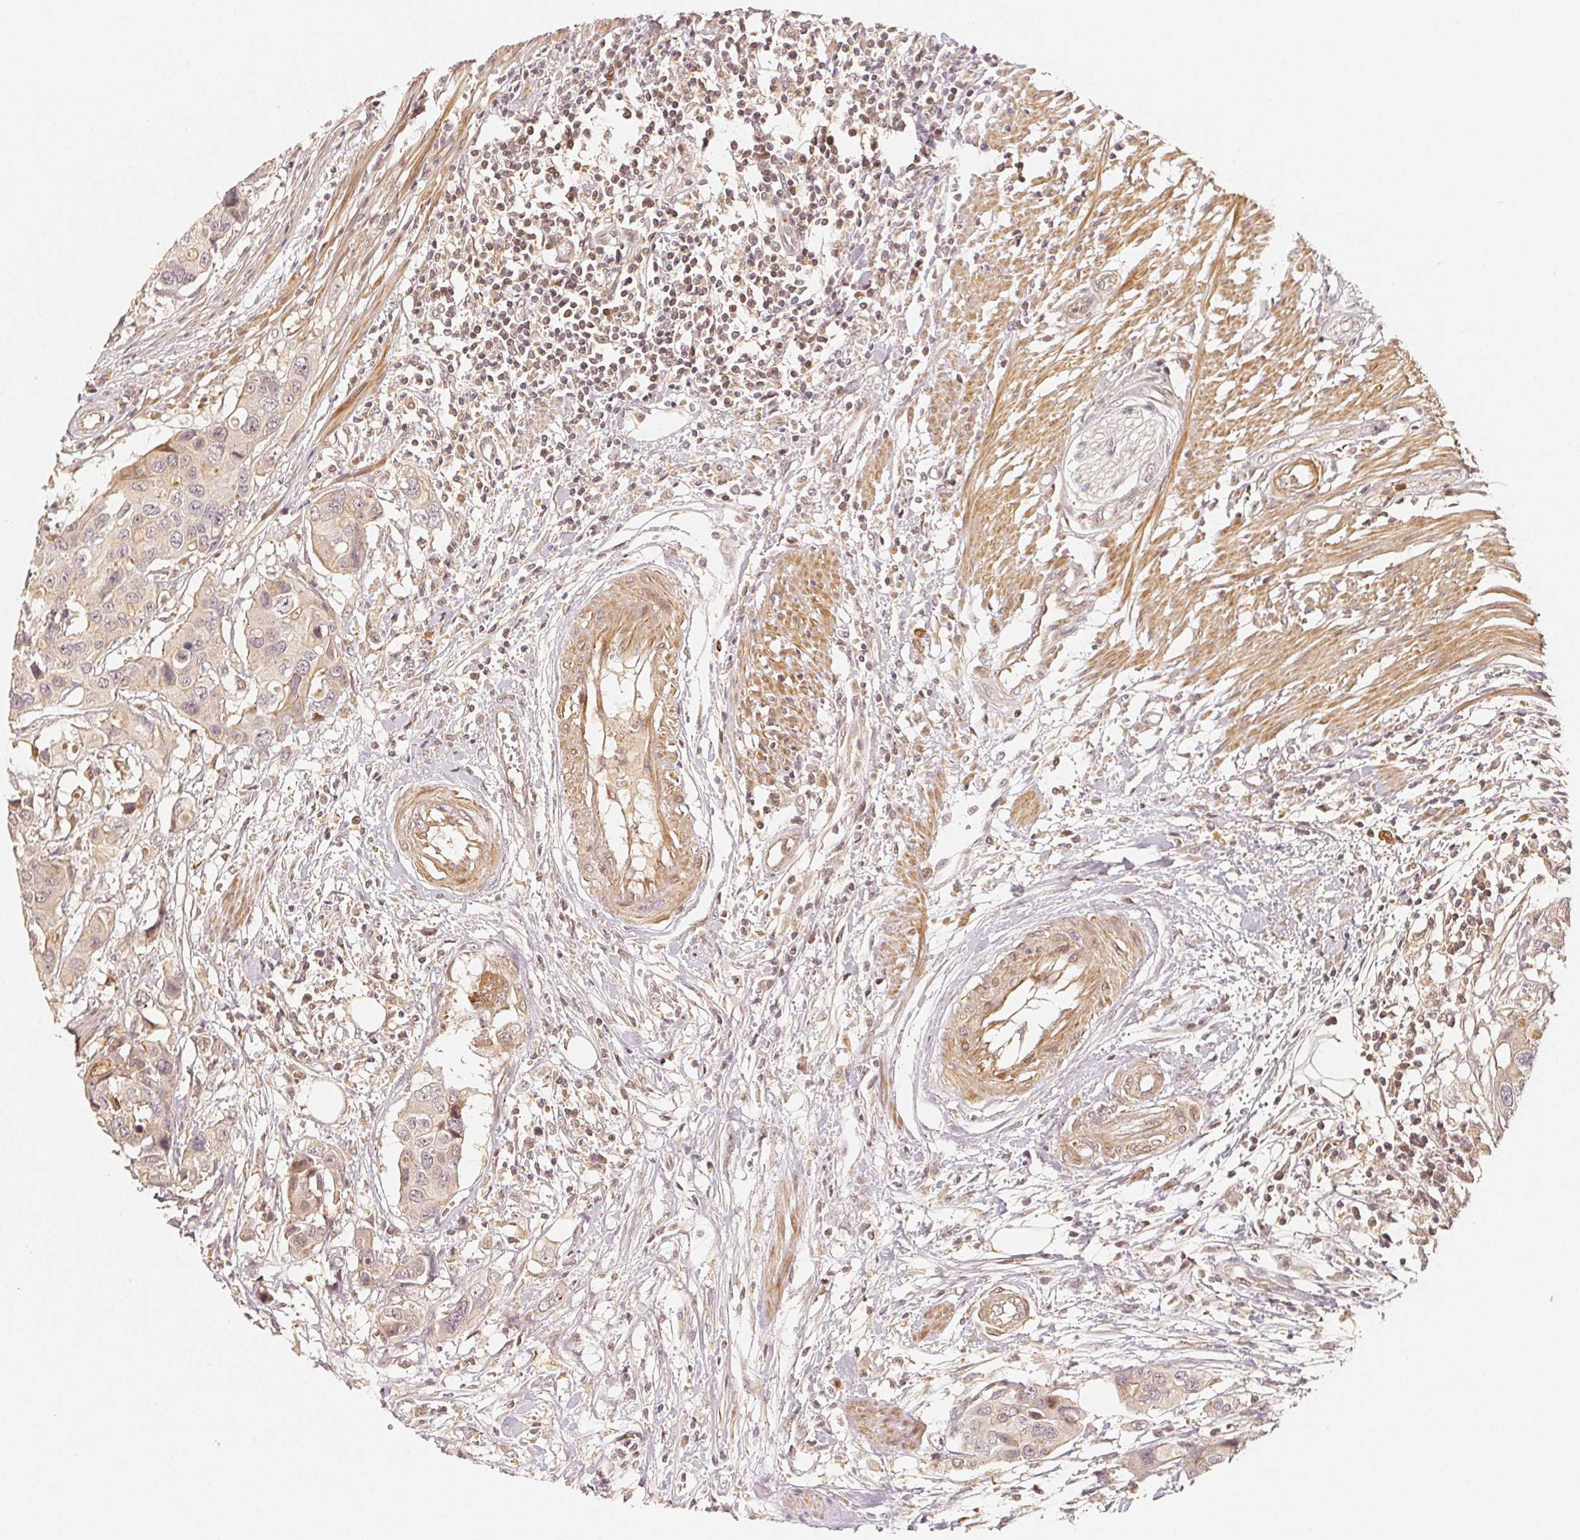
{"staining": {"intensity": "negative", "quantity": "none", "location": "none"}, "tissue": "colorectal cancer", "cell_type": "Tumor cells", "image_type": "cancer", "snomed": [{"axis": "morphology", "description": "Adenocarcinoma, NOS"}, {"axis": "topography", "description": "Colon"}], "caption": "Immunohistochemistry (IHC) image of neoplastic tissue: adenocarcinoma (colorectal) stained with DAB (3,3'-diaminobenzidine) displays no significant protein expression in tumor cells. (DAB IHC visualized using brightfield microscopy, high magnification).", "gene": "SERPINE1", "patient": {"sex": "male", "age": 77}}